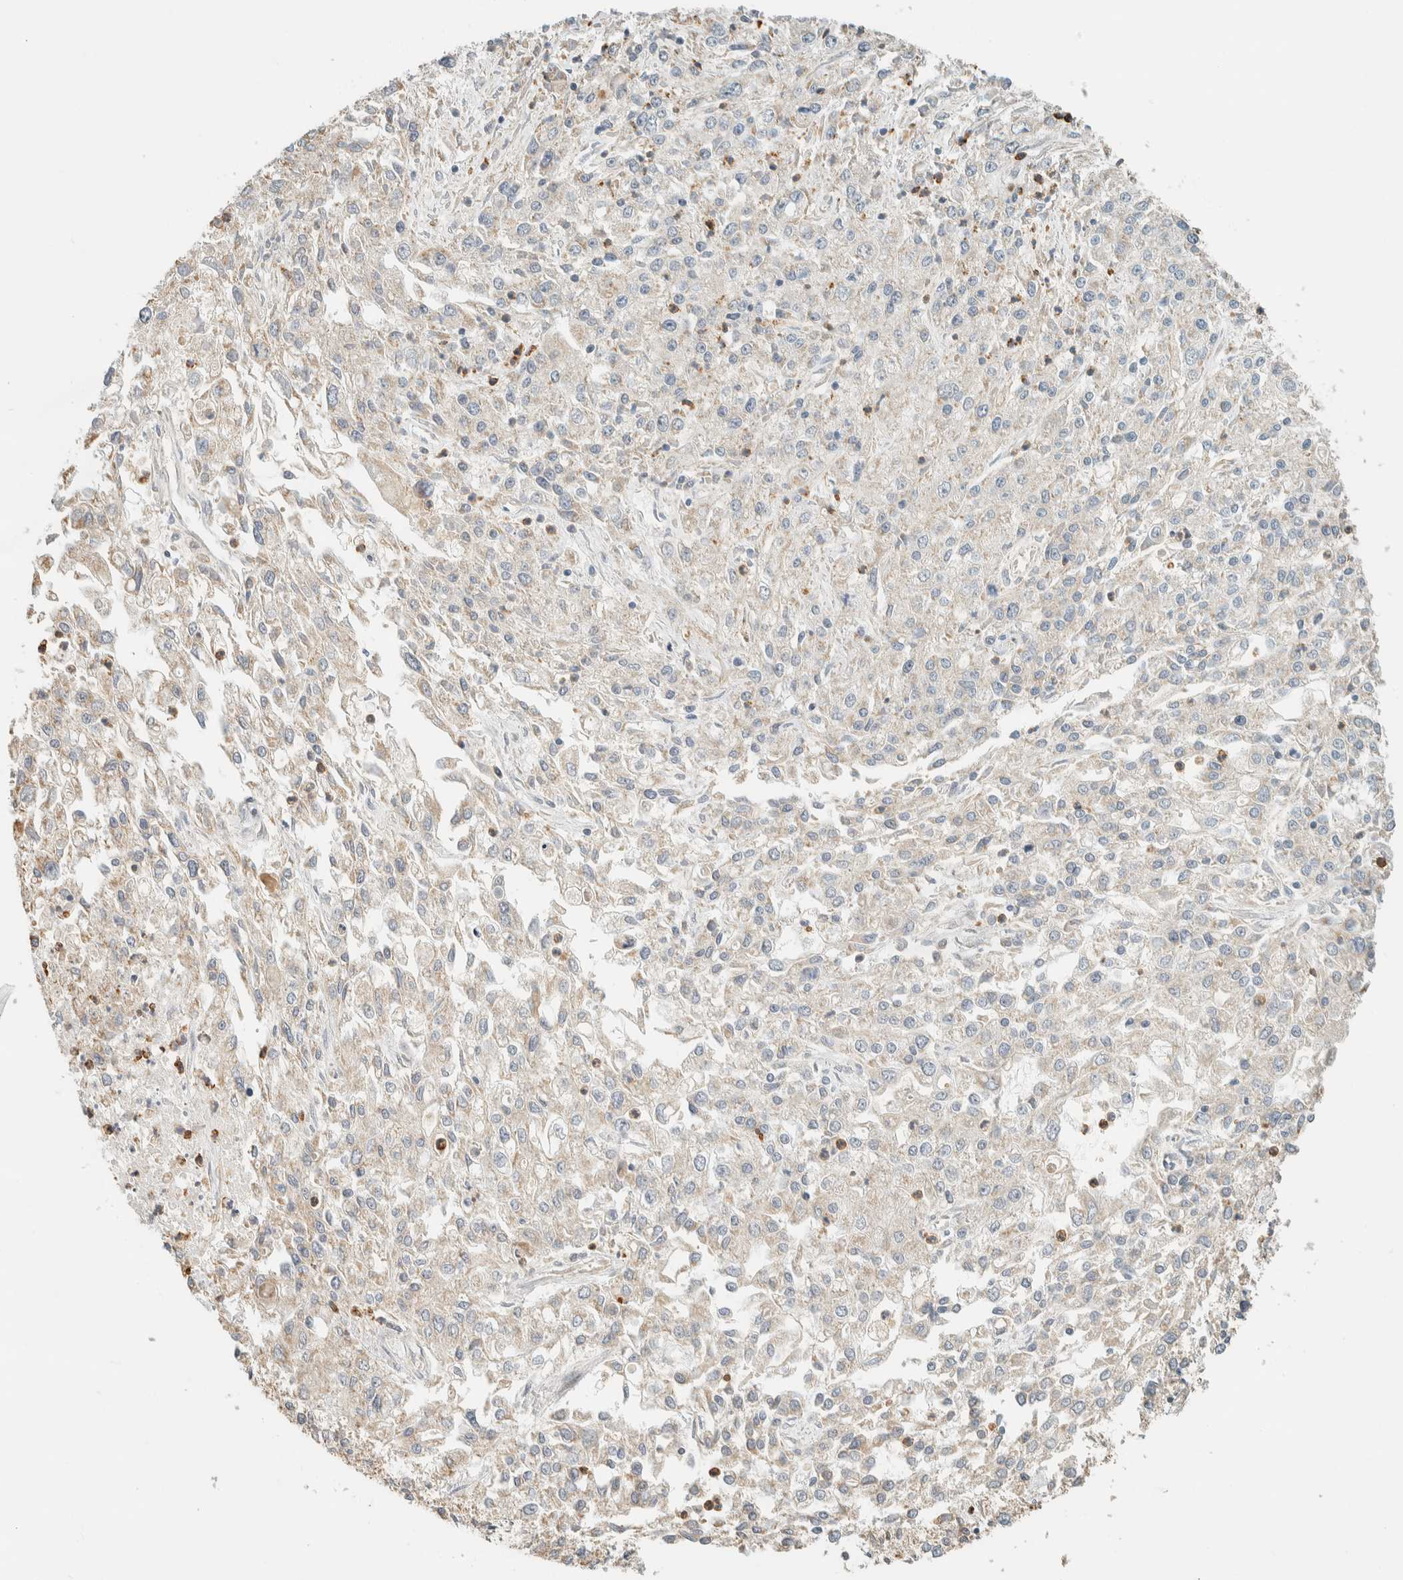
{"staining": {"intensity": "weak", "quantity": "<25%", "location": "cytoplasmic/membranous"}, "tissue": "endometrial cancer", "cell_type": "Tumor cells", "image_type": "cancer", "snomed": [{"axis": "morphology", "description": "Adenocarcinoma, NOS"}, {"axis": "topography", "description": "Endometrium"}], "caption": "An immunohistochemistry (IHC) micrograph of endometrial cancer is shown. There is no staining in tumor cells of endometrial cancer. The staining is performed using DAB (3,3'-diaminobenzidine) brown chromogen with nuclei counter-stained in using hematoxylin.", "gene": "CCDC171", "patient": {"sex": "female", "age": 49}}